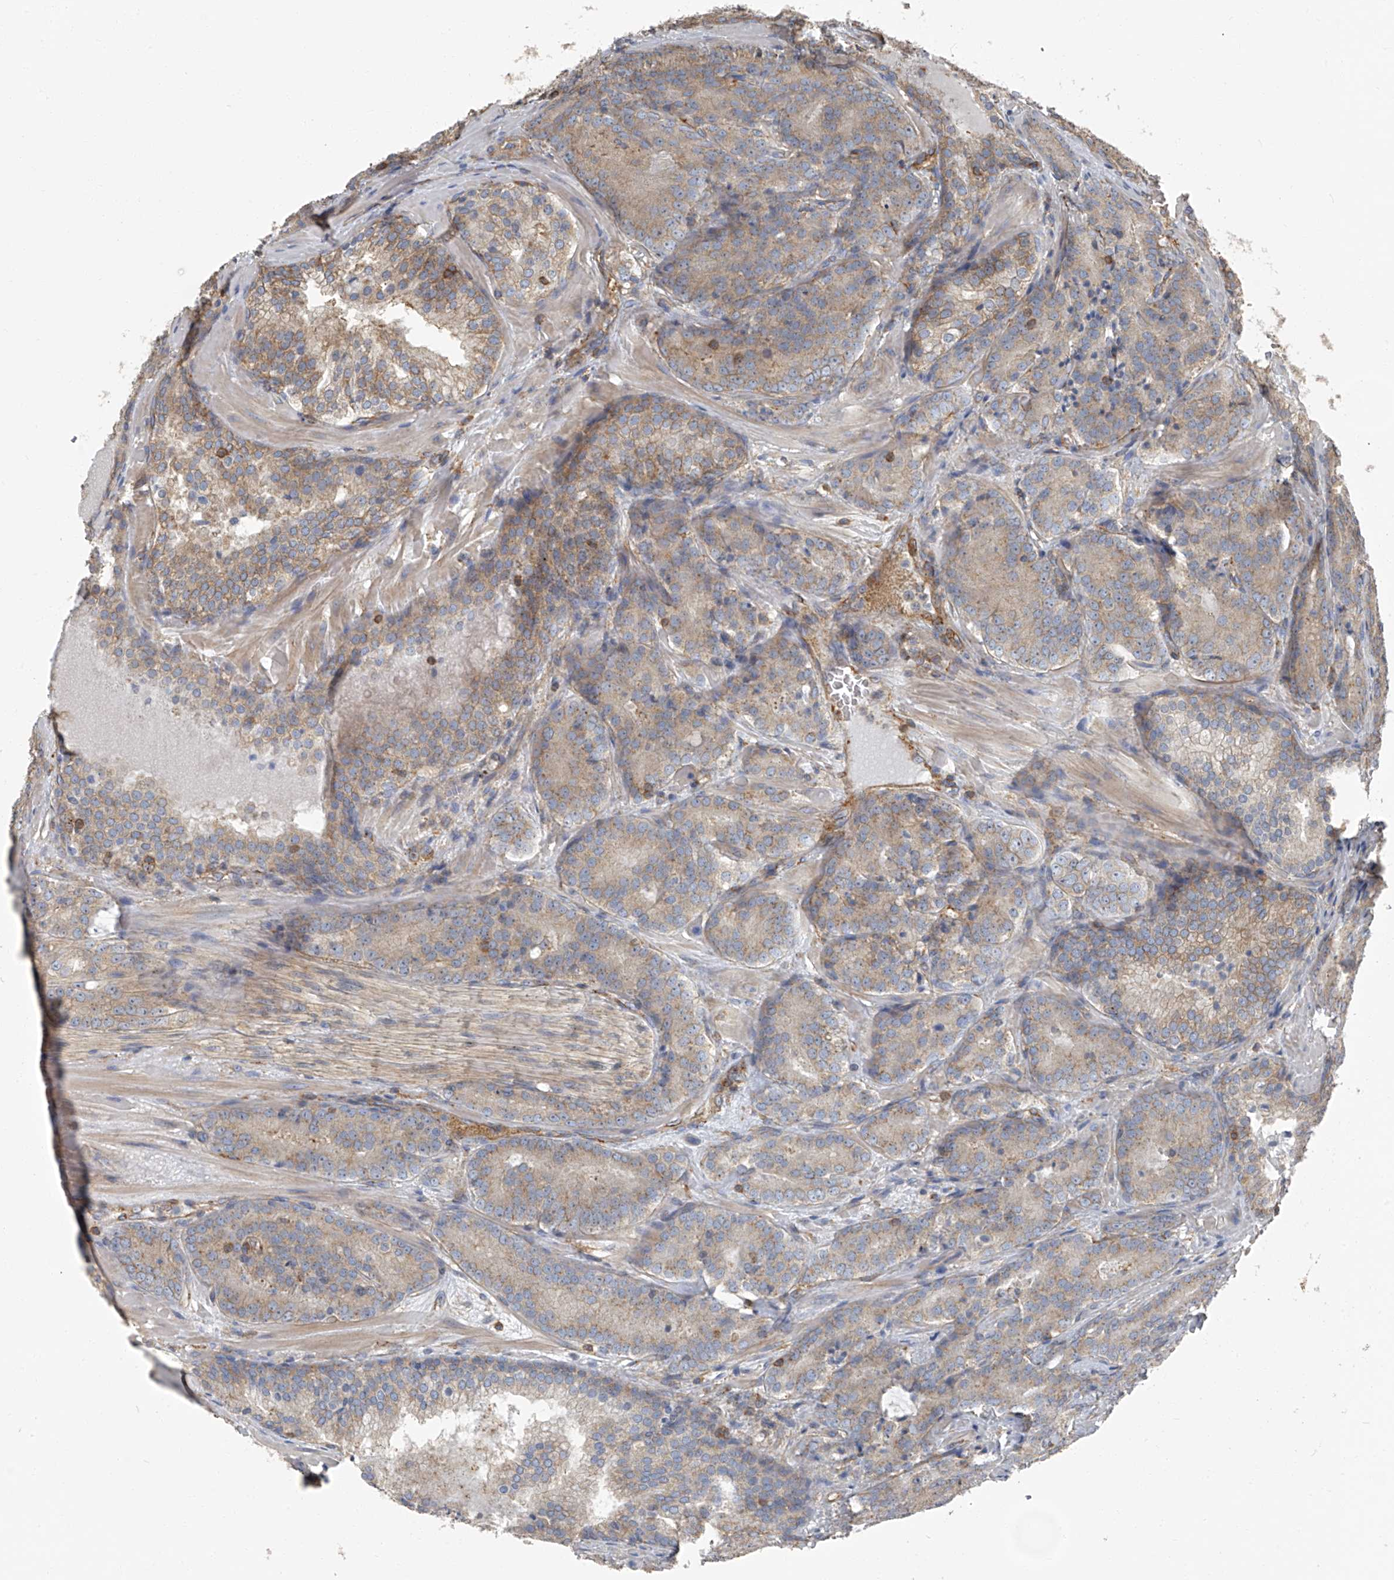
{"staining": {"intensity": "moderate", "quantity": "25%-75%", "location": "cytoplasmic/membranous"}, "tissue": "prostate cancer", "cell_type": "Tumor cells", "image_type": "cancer", "snomed": [{"axis": "morphology", "description": "Adenocarcinoma, High grade"}, {"axis": "topography", "description": "Prostate"}], "caption": "Immunohistochemical staining of adenocarcinoma (high-grade) (prostate) displays medium levels of moderate cytoplasmic/membranous protein staining in approximately 25%-75% of tumor cells.", "gene": "SEPTIN7", "patient": {"sex": "male", "age": 57}}